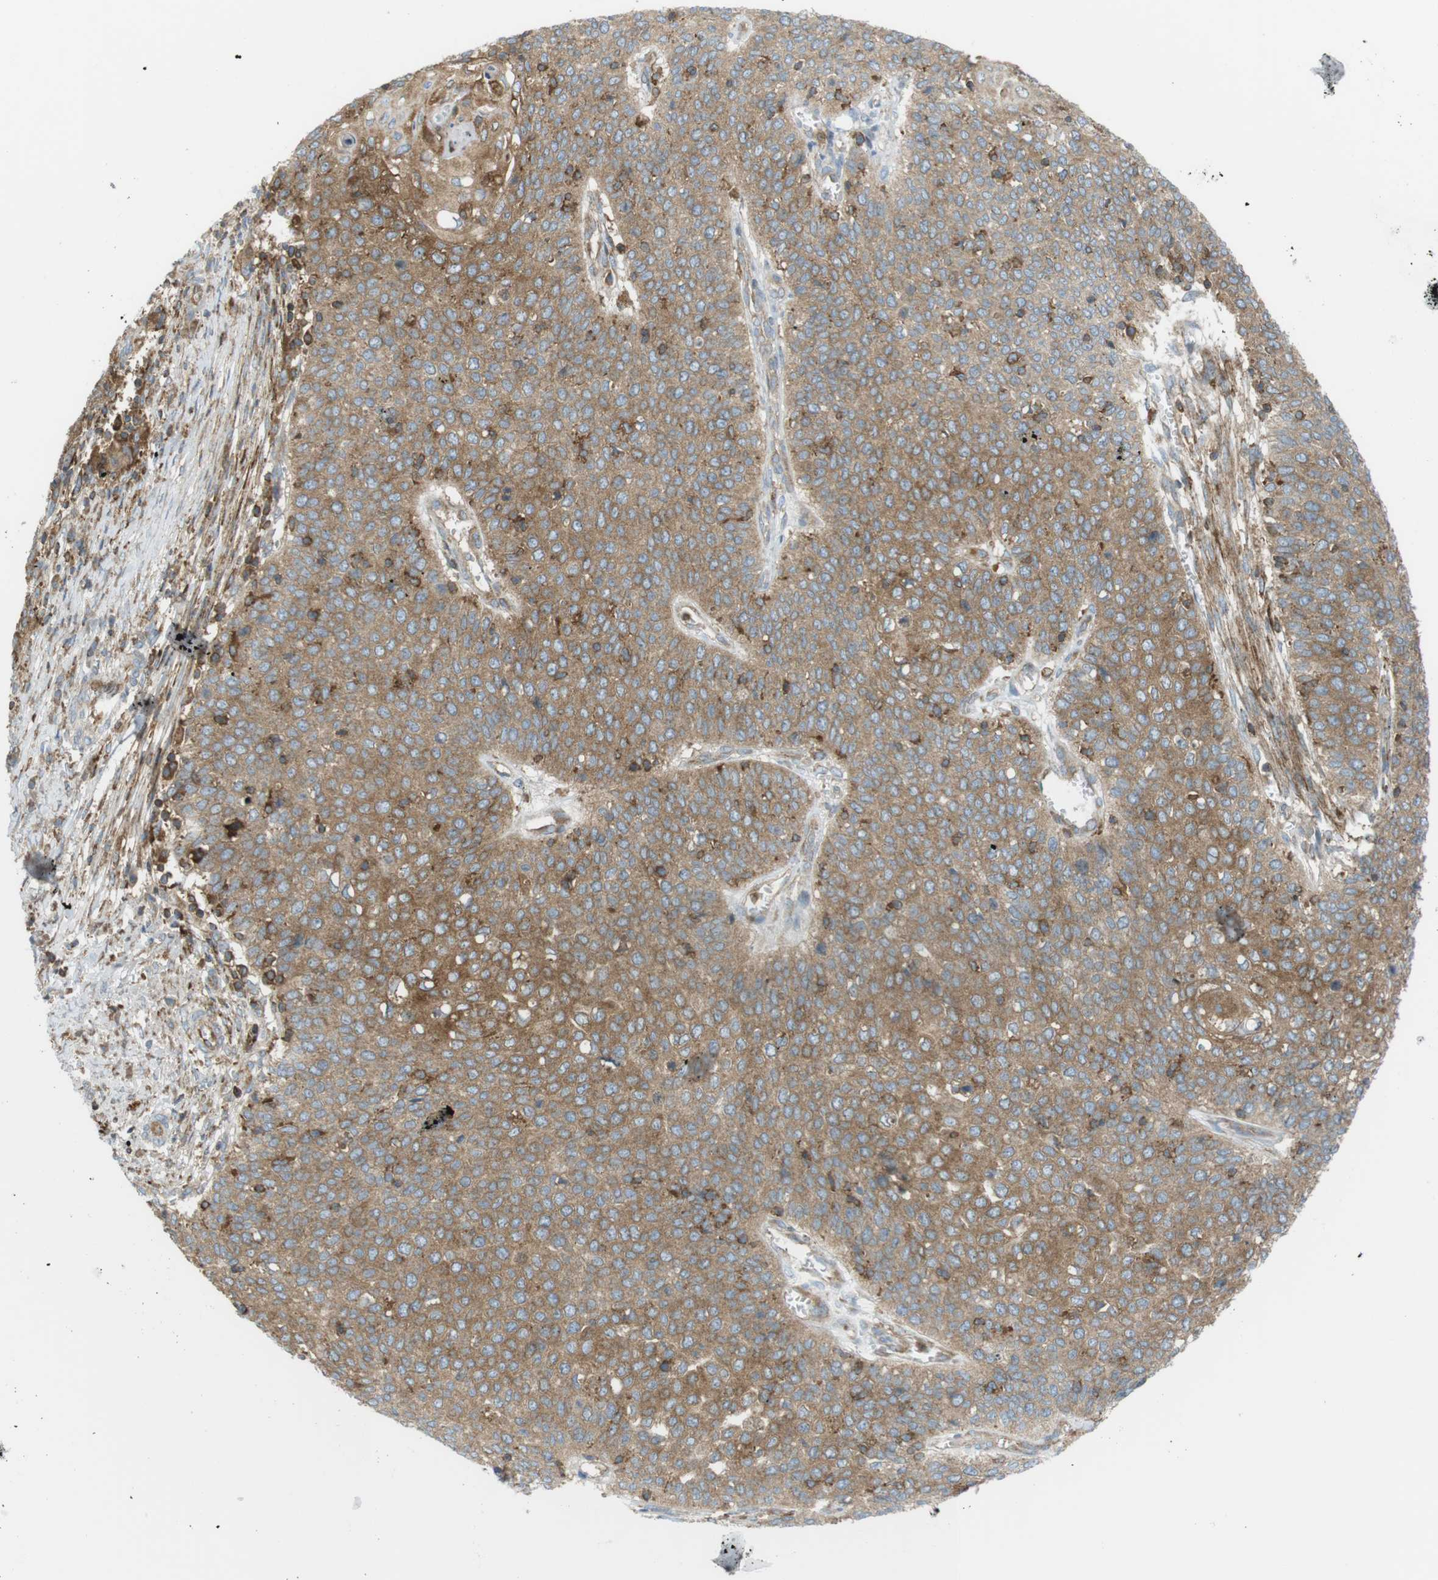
{"staining": {"intensity": "moderate", "quantity": ">75%", "location": "cytoplasmic/membranous"}, "tissue": "cervical cancer", "cell_type": "Tumor cells", "image_type": "cancer", "snomed": [{"axis": "morphology", "description": "Squamous cell carcinoma, NOS"}, {"axis": "topography", "description": "Cervix"}], "caption": "This is a histology image of IHC staining of cervical cancer, which shows moderate expression in the cytoplasmic/membranous of tumor cells.", "gene": "FLII", "patient": {"sex": "female", "age": 39}}